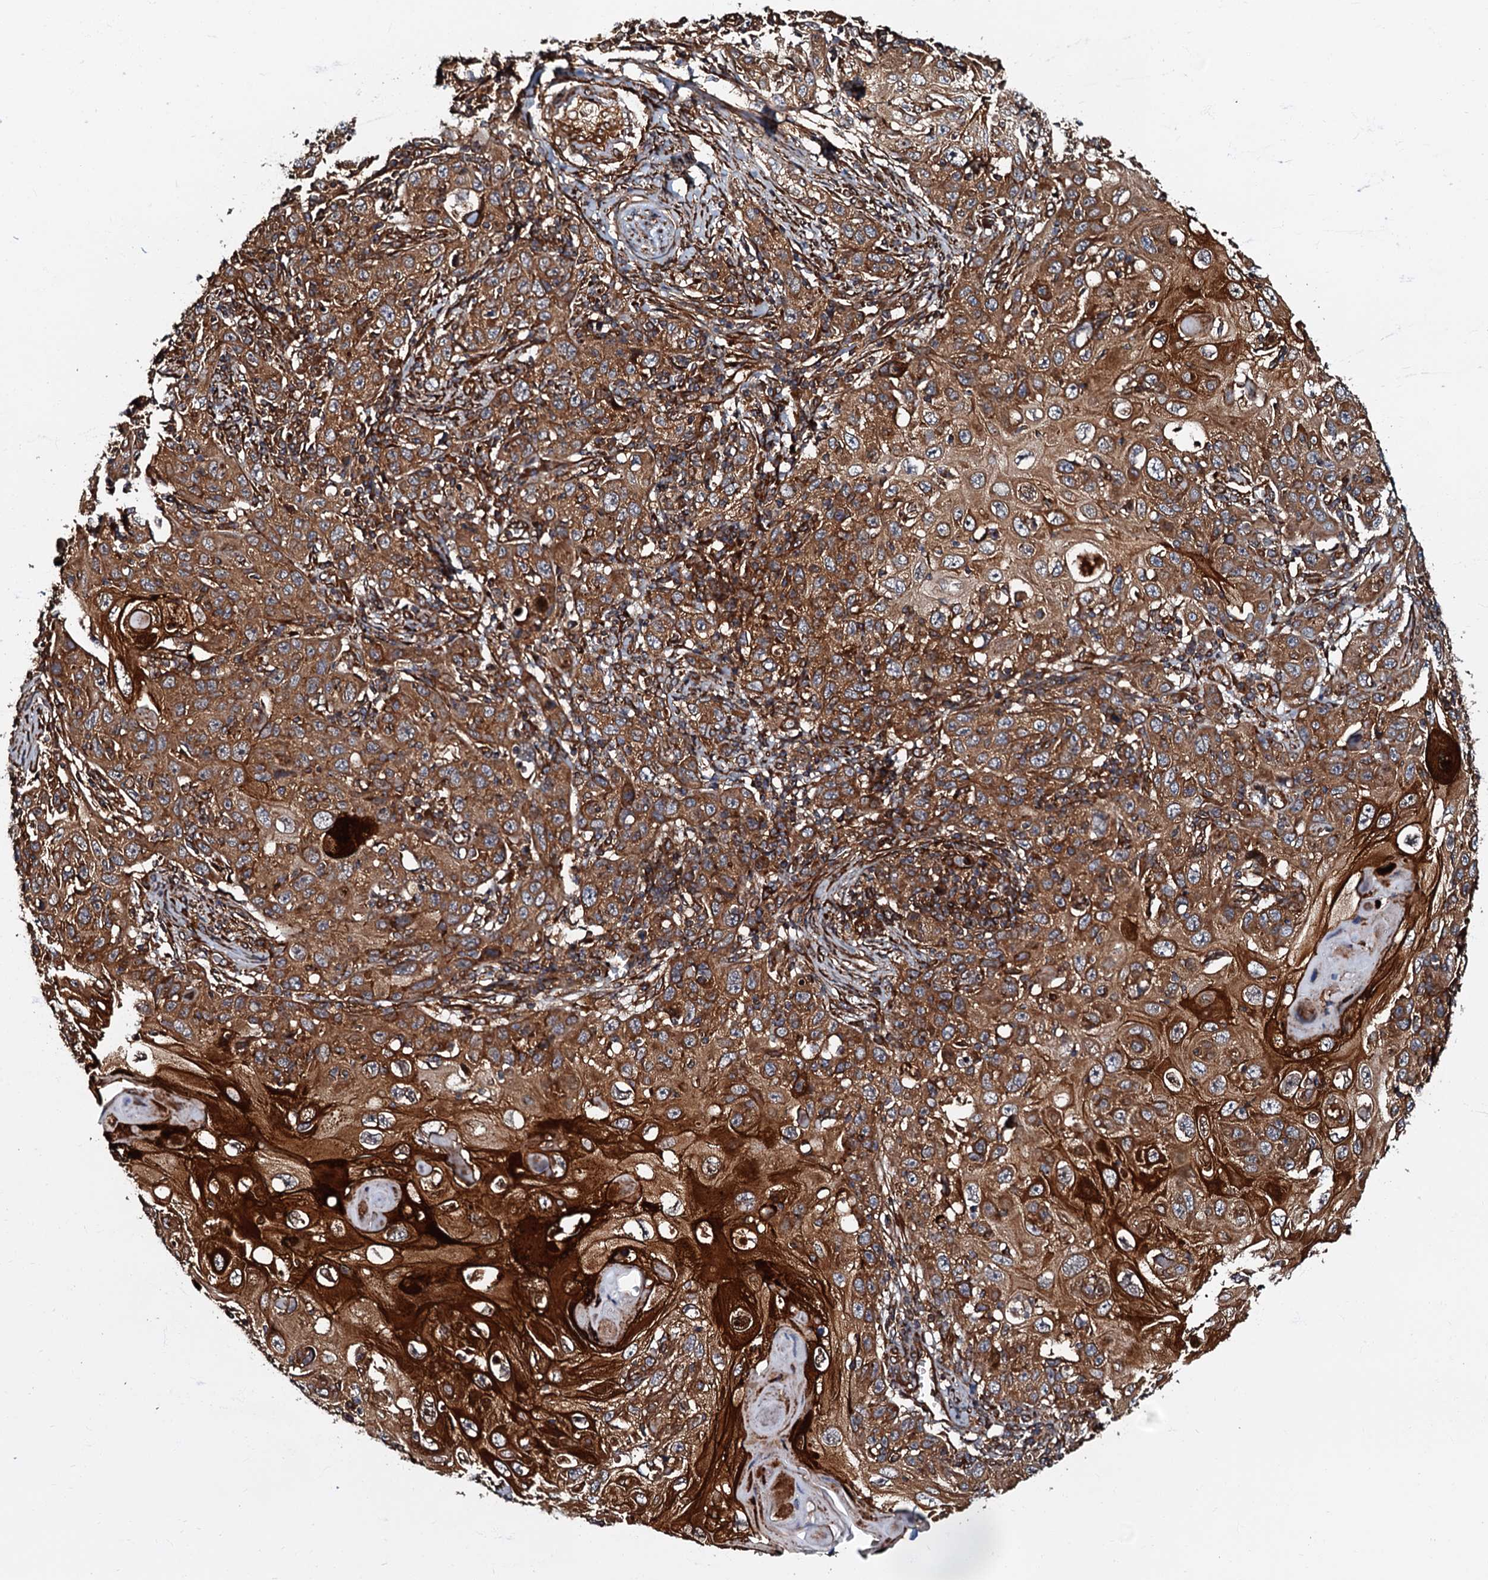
{"staining": {"intensity": "strong", "quantity": ">75%", "location": "cytoplasmic/membranous"}, "tissue": "skin cancer", "cell_type": "Tumor cells", "image_type": "cancer", "snomed": [{"axis": "morphology", "description": "Squamous cell carcinoma, NOS"}, {"axis": "topography", "description": "Skin"}], "caption": "Squamous cell carcinoma (skin) tissue reveals strong cytoplasmic/membranous expression in approximately >75% of tumor cells, visualized by immunohistochemistry.", "gene": "BLOC1S6", "patient": {"sex": "female", "age": 88}}